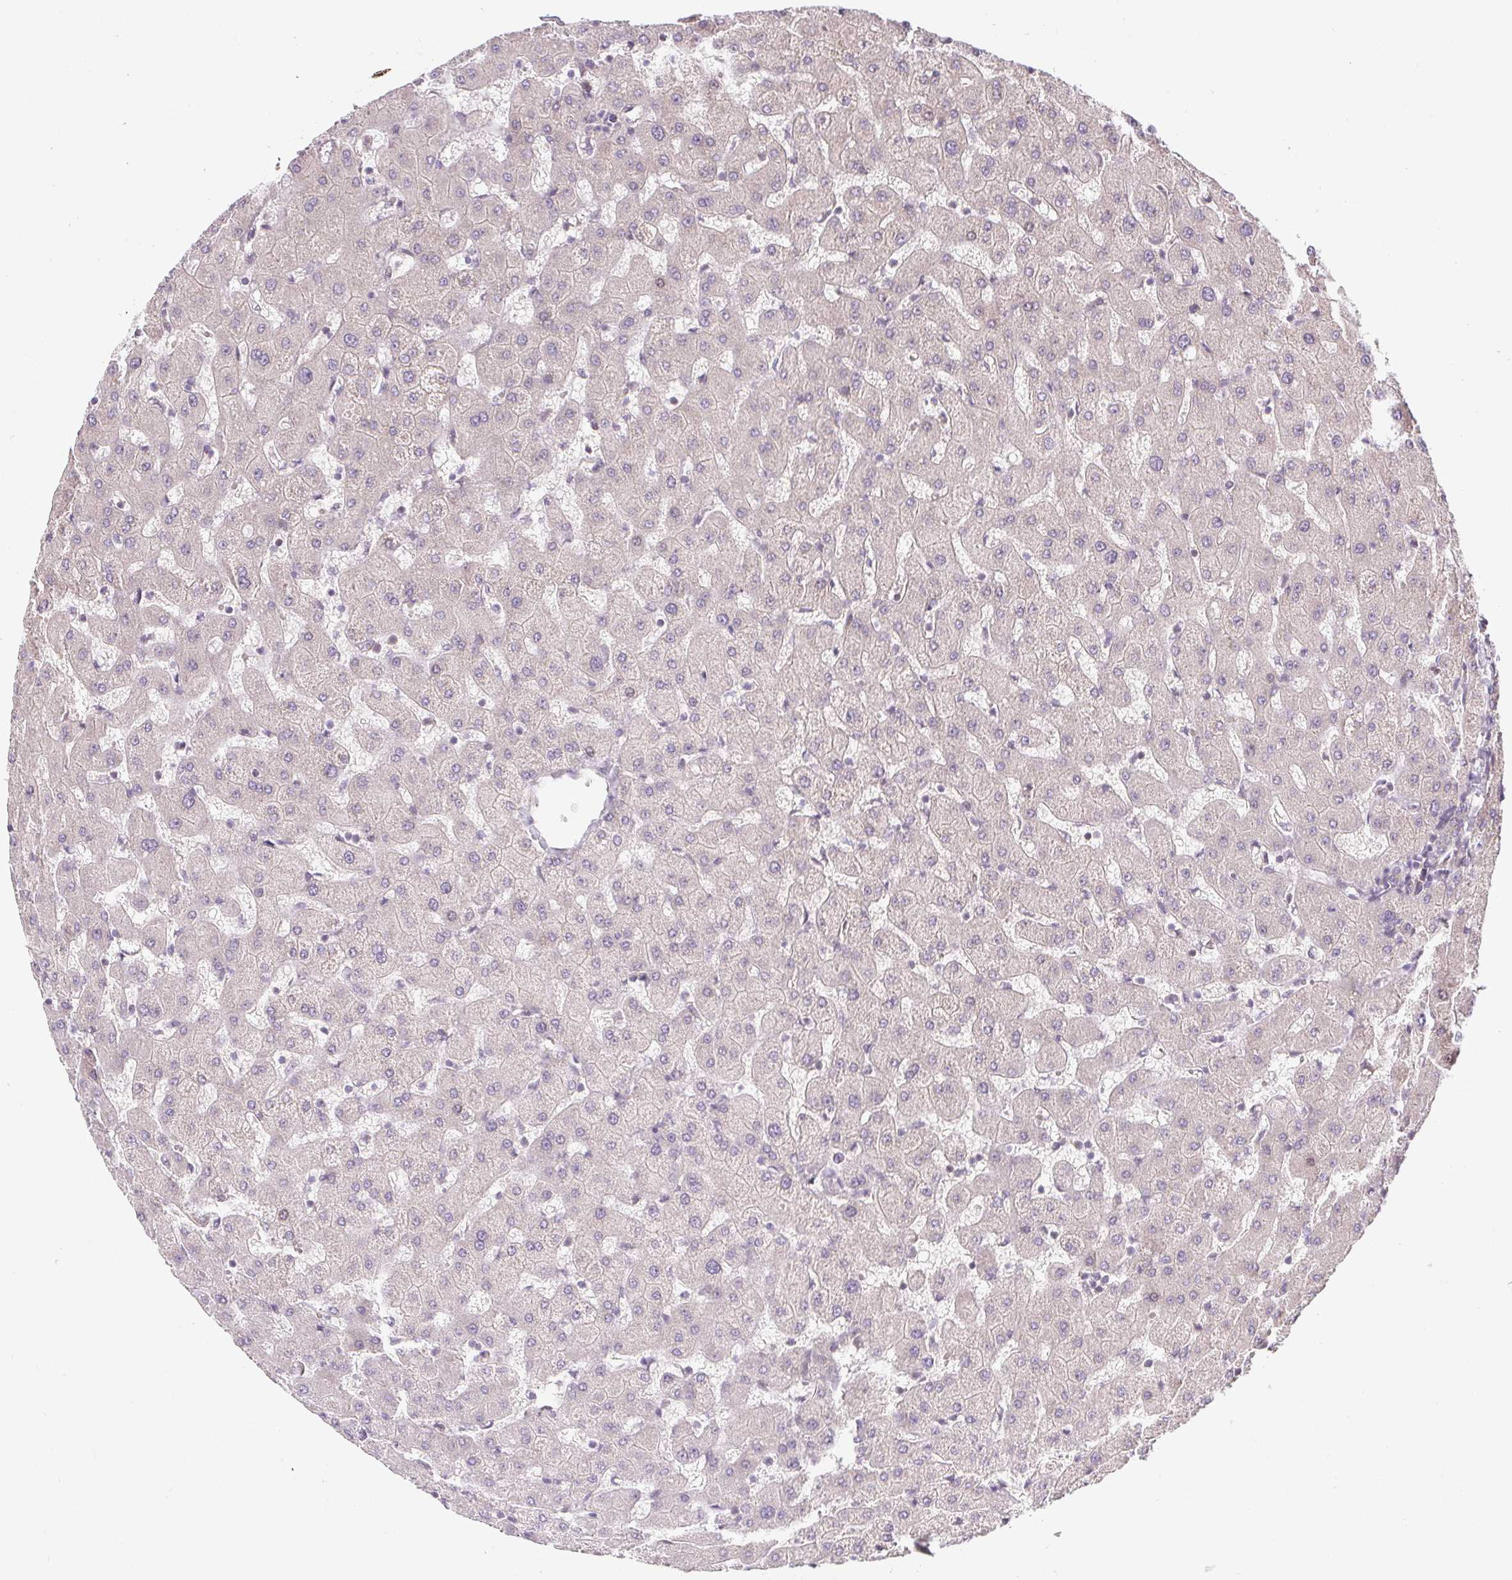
{"staining": {"intensity": "negative", "quantity": "none", "location": "none"}, "tissue": "liver", "cell_type": "Cholangiocytes", "image_type": "normal", "snomed": [{"axis": "morphology", "description": "Normal tissue, NOS"}, {"axis": "topography", "description": "Liver"}], "caption": "Benign liver was stained to show a protein in brown. There is no significant expression in cholangiocytes. The staining is performed using DAB brown chromogen with nuclei counter-stained in using hematoxylin.", "gene": "LYPD5", "patient": {"sex": "female", "age": 63}}